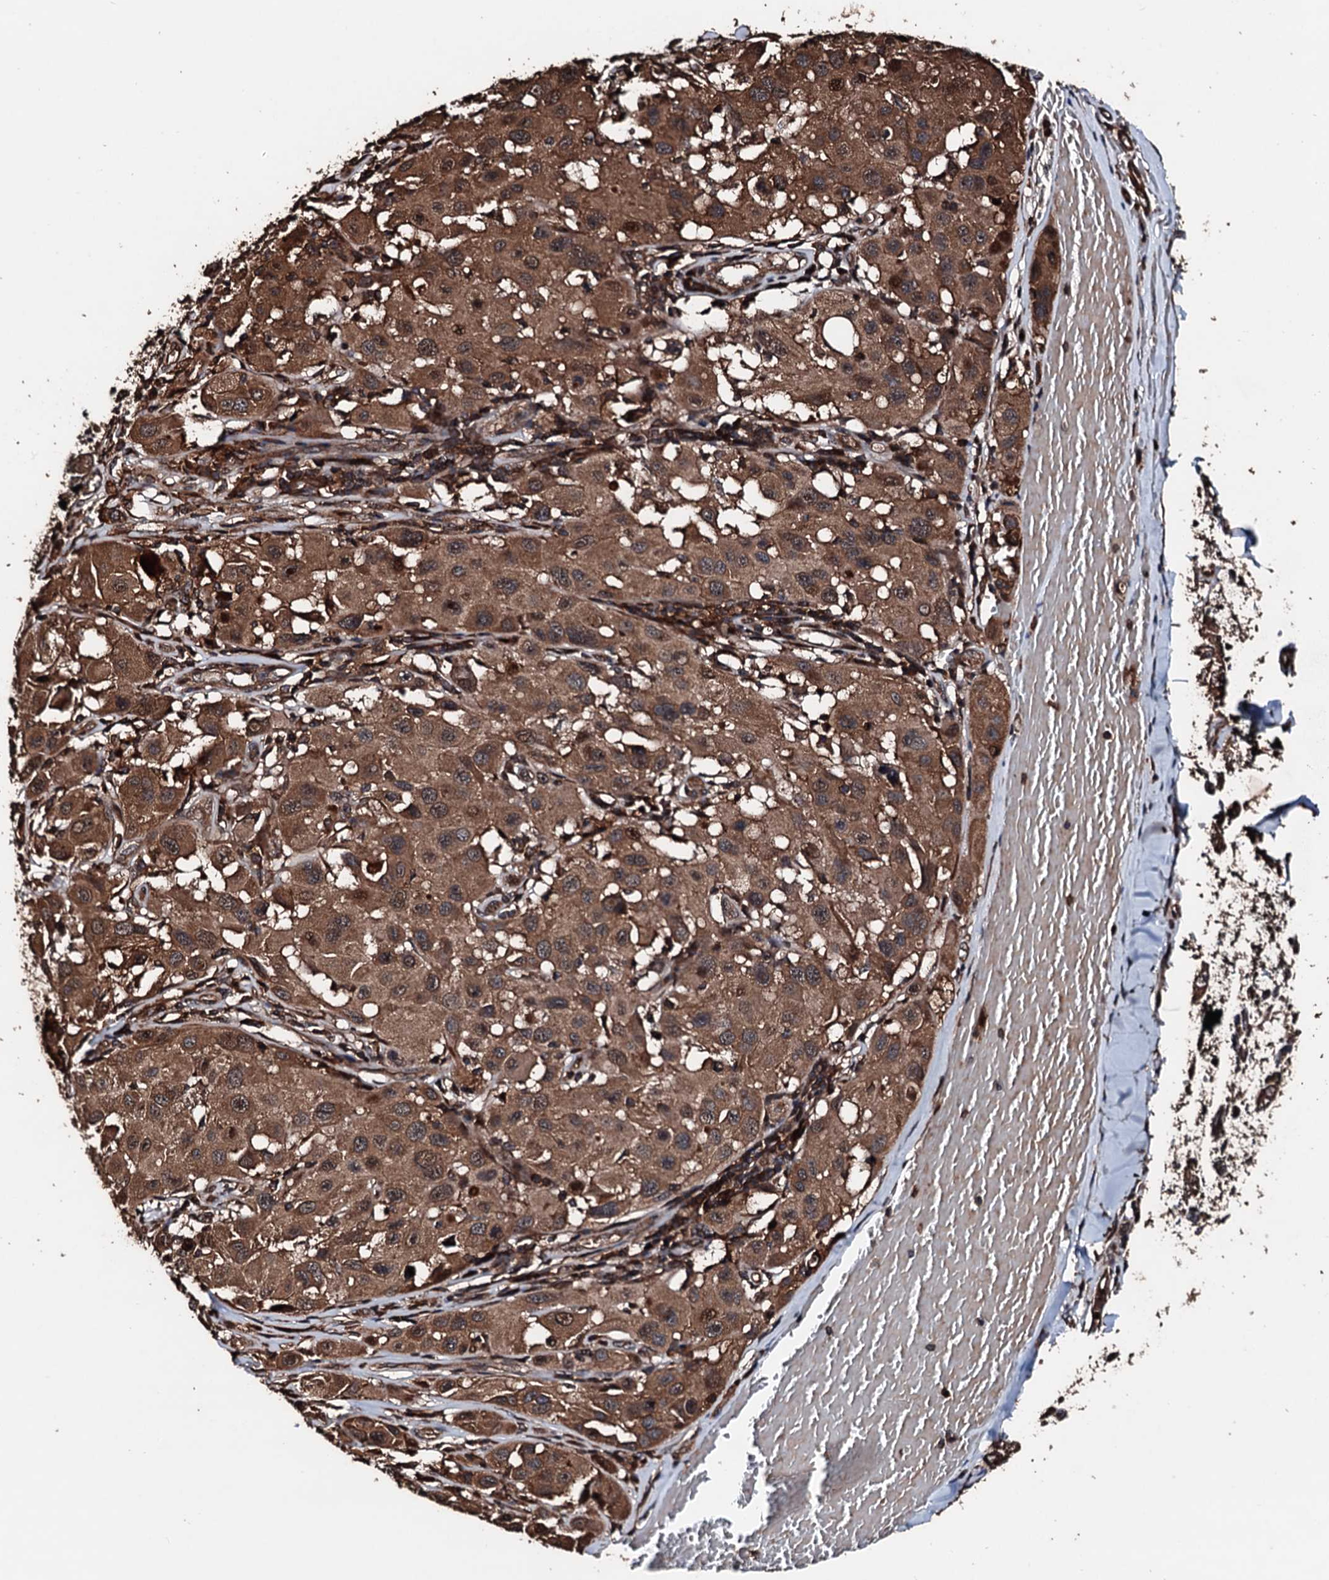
{"staining": {"intensity": "moderate", "quantity": ">75%", "location": "cytoplasmic/membranous"}, "tissue": "melanoma", "cell_type": "Tumor cells", "image_type": "cancer", "snomed": [{"axis": "morphology", "description": "Malignant melanoma, Metastatic site"}, {"axis": "topography", "description": "Skin"}], "caption": "Tumor cells exhibit medium levels of moderate cytoplasmic/membranous positivity in approximately >75% of cells in malignant melanoma (metastatic site). (Stains: DAB (3,3'-diaminobenzidine) in brown, nuclei in blue, Microscopy: brightfield microscopy at high magnification).", "gene": "KIF18A", "patient": {"sex": "male", "age": 41}}